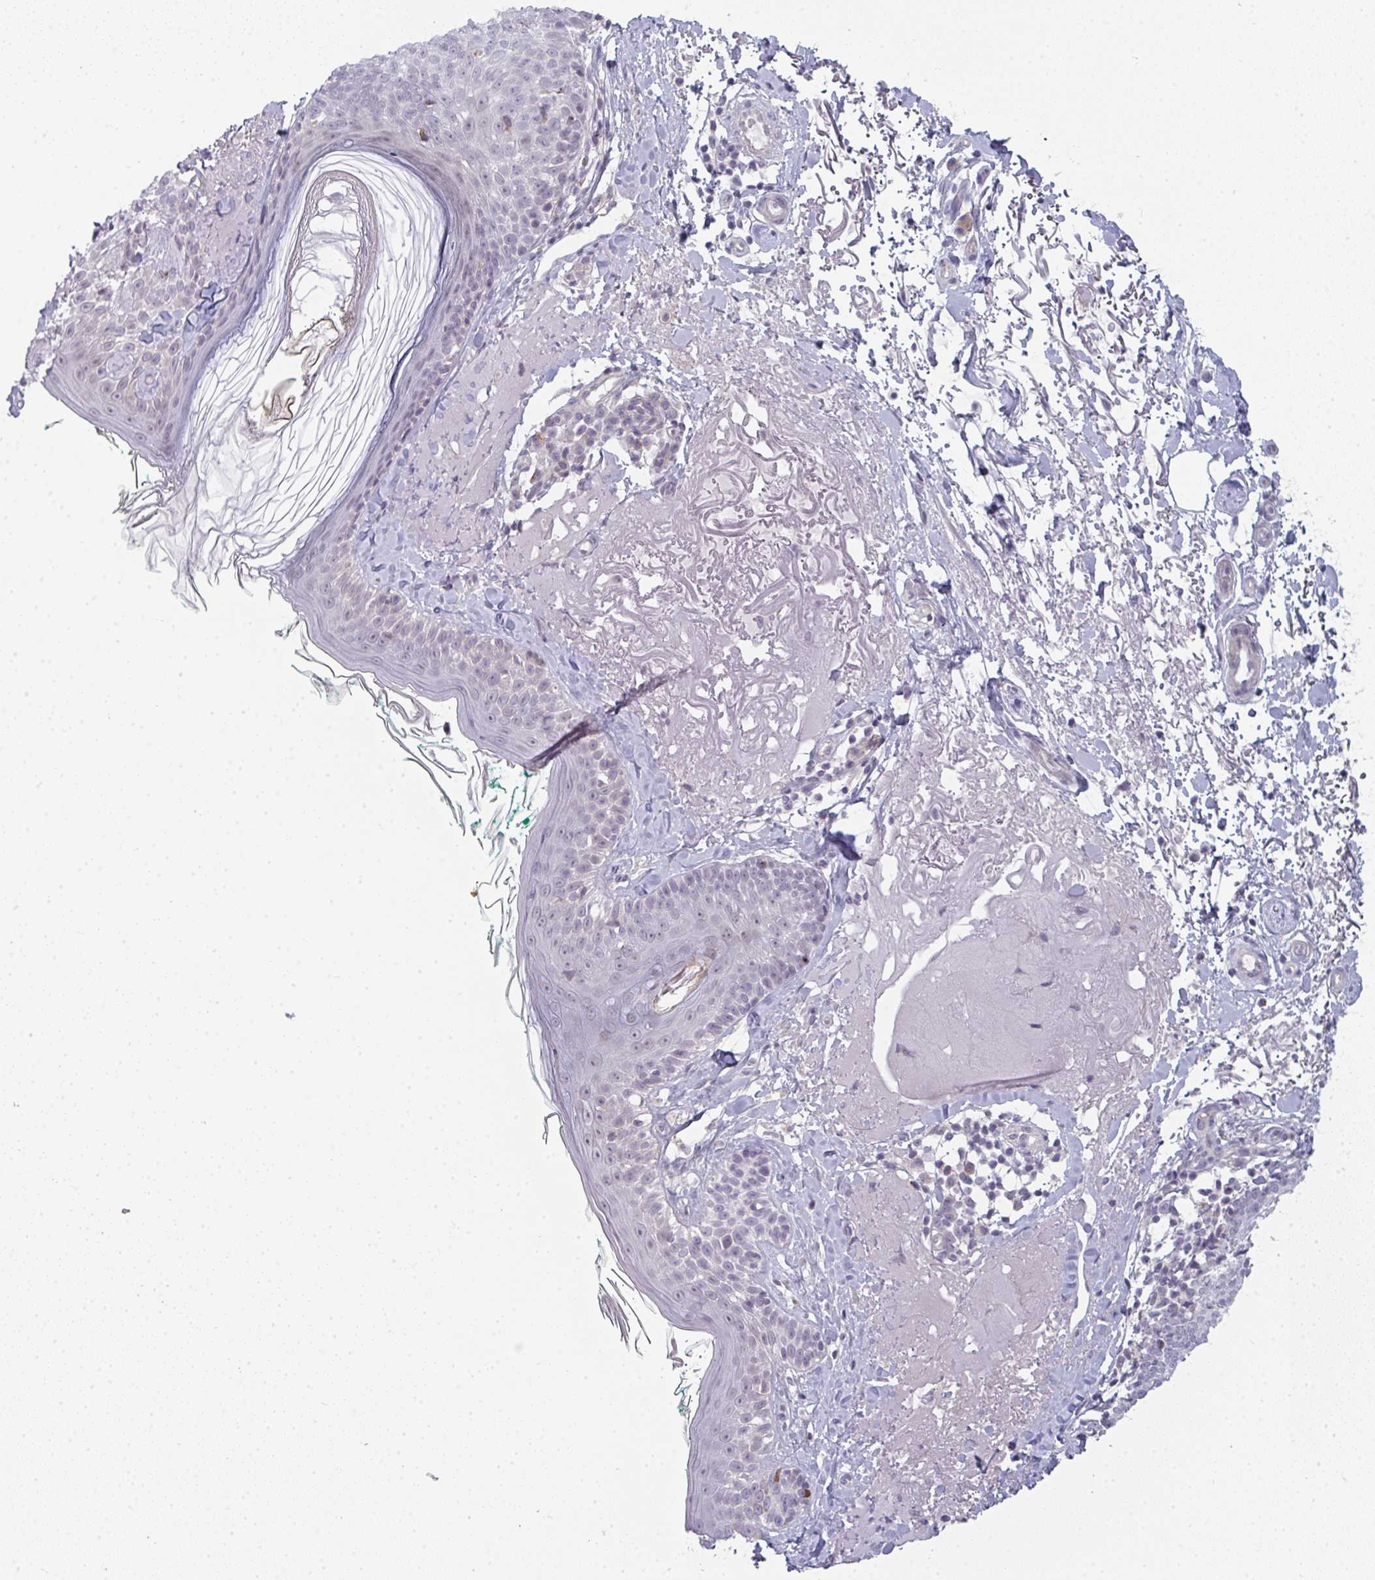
{"staining": {"intensity": "negative", "quantity": "none", "location": "none"}, "tissue": "skin", "cell_type": "Fibroblasts", "image_type": "normal", "snomed": [{"axis": "morphology", "description": "Normal tissue, NOS"}, {"axis": "topography", "description": "Skin"}], "caption": "Immunohistochemical staining of benign skin demonstrates no significant staining in fibroblasts. (DAB (3,3'-diaminobenzidine) immunohistochemistry (IHC), high magnification).", "gene": "TEX33", "patient": {"sex": "male", "age": 73}}